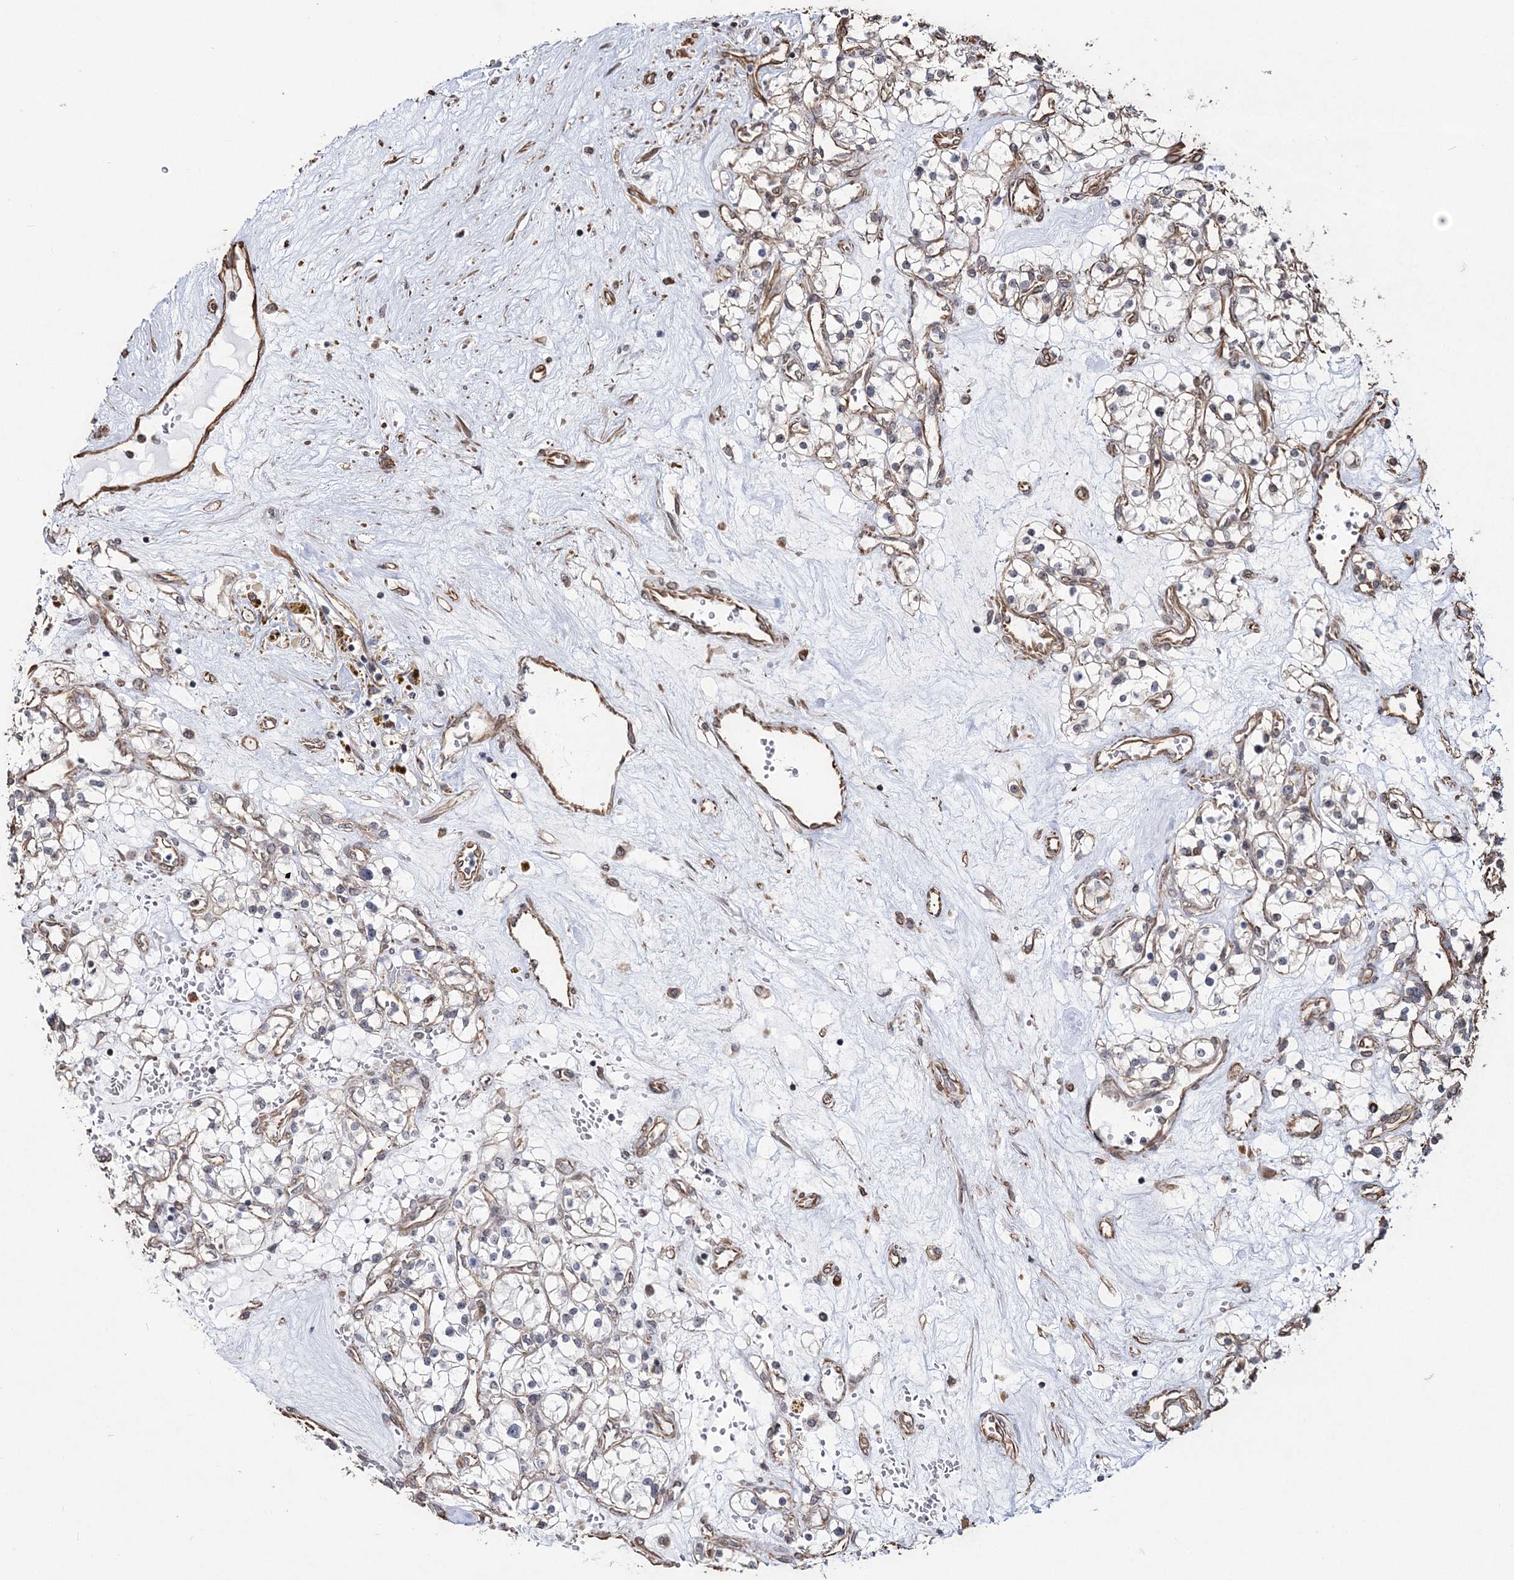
{"staining": {"intensity": "negative", "quantity": "none", "location": "none"}, "tissue": "renal cancer", "cell_type": "Tumor cells", "image_type": "cancer", "snomed": [{"axis": "morphology", "description": "Normal tissue, NOS"}, {"axis": "morphology", "description": "Adenocarcinoma, NOS"}, {"axis": "topography", "description": "Kidney"}], "caption": "Immunohistochemistry (IHC) photomicrograph of human adenocarcinoma (renal) stained for a protein (brown), which displays no staining in tumor cells.", "gene": "ATP11B", "patient": {"sex": "male", "age": 68}}